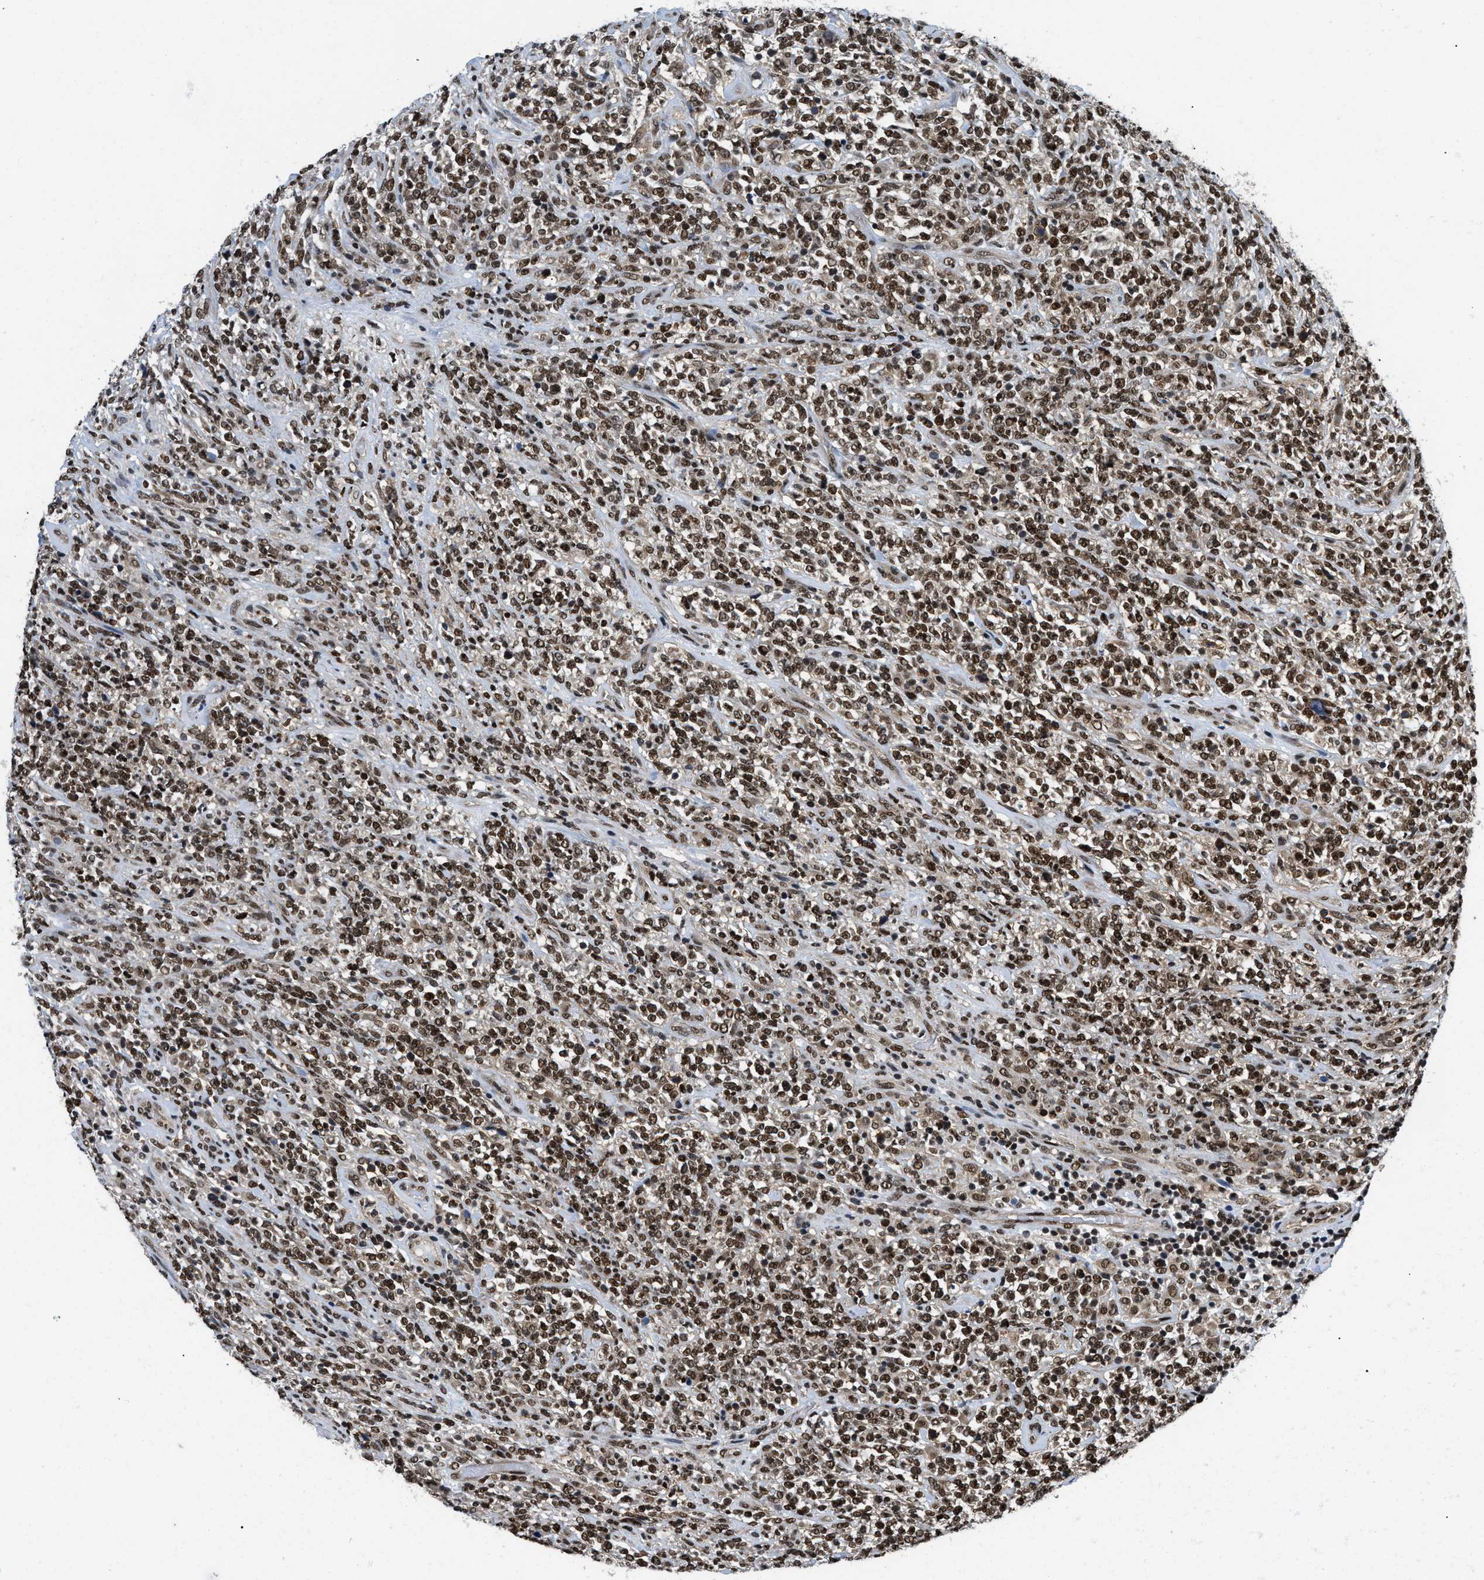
{"staining": {"intensity": "strong", "quantity": ">75%", "location": "nuclear"}, "tissue": "lymphoma", "cell_type": "Tumor cells", "image_type": "cancer", "snomed": [{"axis": "morphology", "description": "Malignant lymphoma, non-Hodgkin's type, High grade"}, {"axis": "topography", "description": "Soft tissue"}], "caption": "Lymphoma stained with IHC demonstrates strong nuclear positivity in about >75% of tumor cells. Nuclei are stained in blue.", "gene": "SAFB", "patient": {"sex": "male", "age": 18}}